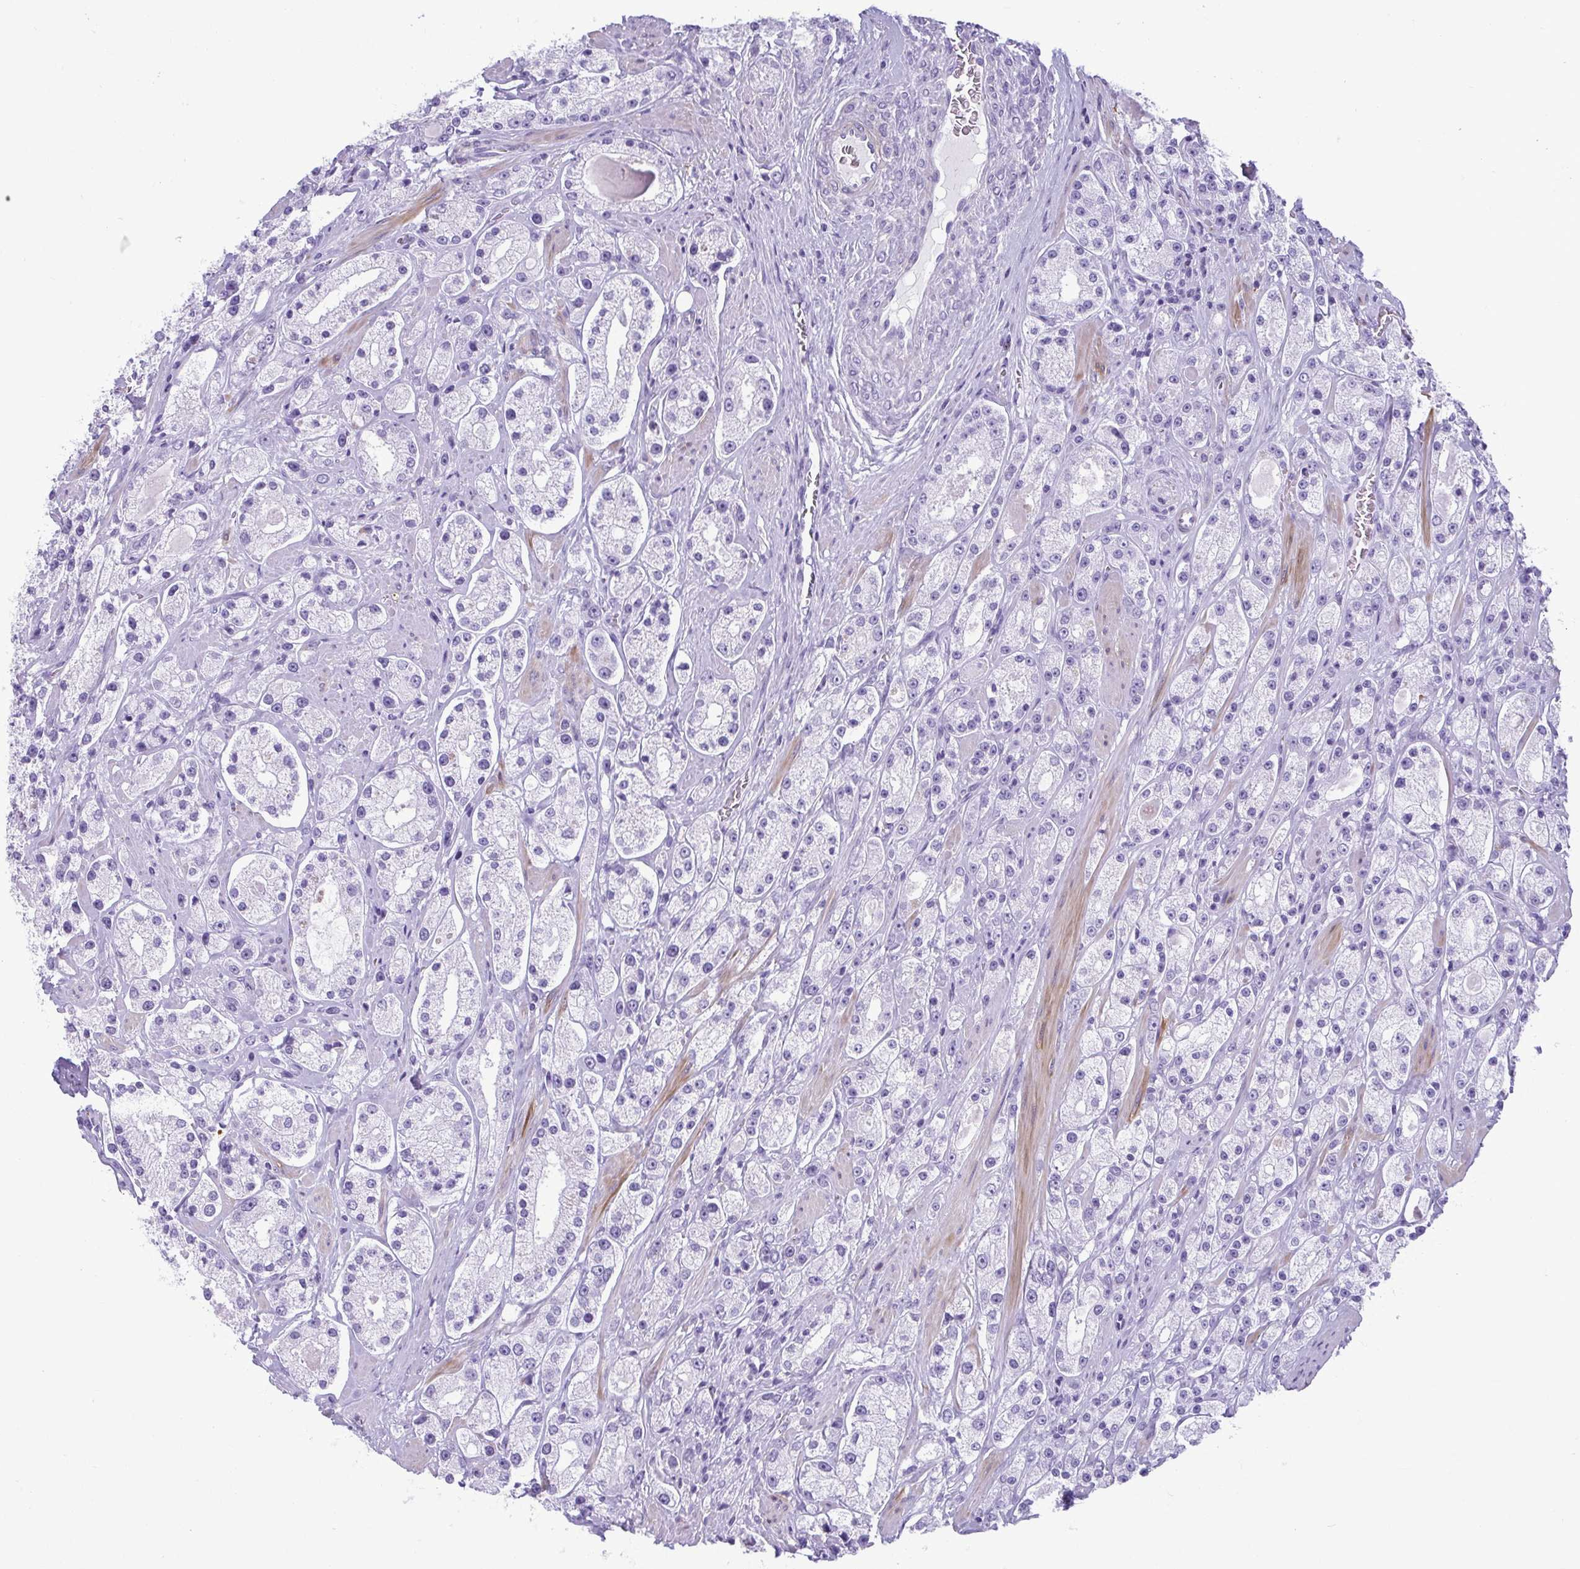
{"staining": {"intensity": "negative", "quantity": "none", "location": "none"}, "tissue": "prostate cancer", "cell_type": "Tumor cells", "image_type": "cancer", "snomed": [{"axis": "morphology", "description": "Adenocarcinoma, High grade"}, {"axis": "topography", "description": "Prostate"}], "caption": "This is an immunohistochemistry image of prostate cancer (adenocarcinoma (high-grade)). There is no expression in tumor cells.", "gene": "TCEAL3", "patient": {"sex": "male", "age": 67}}